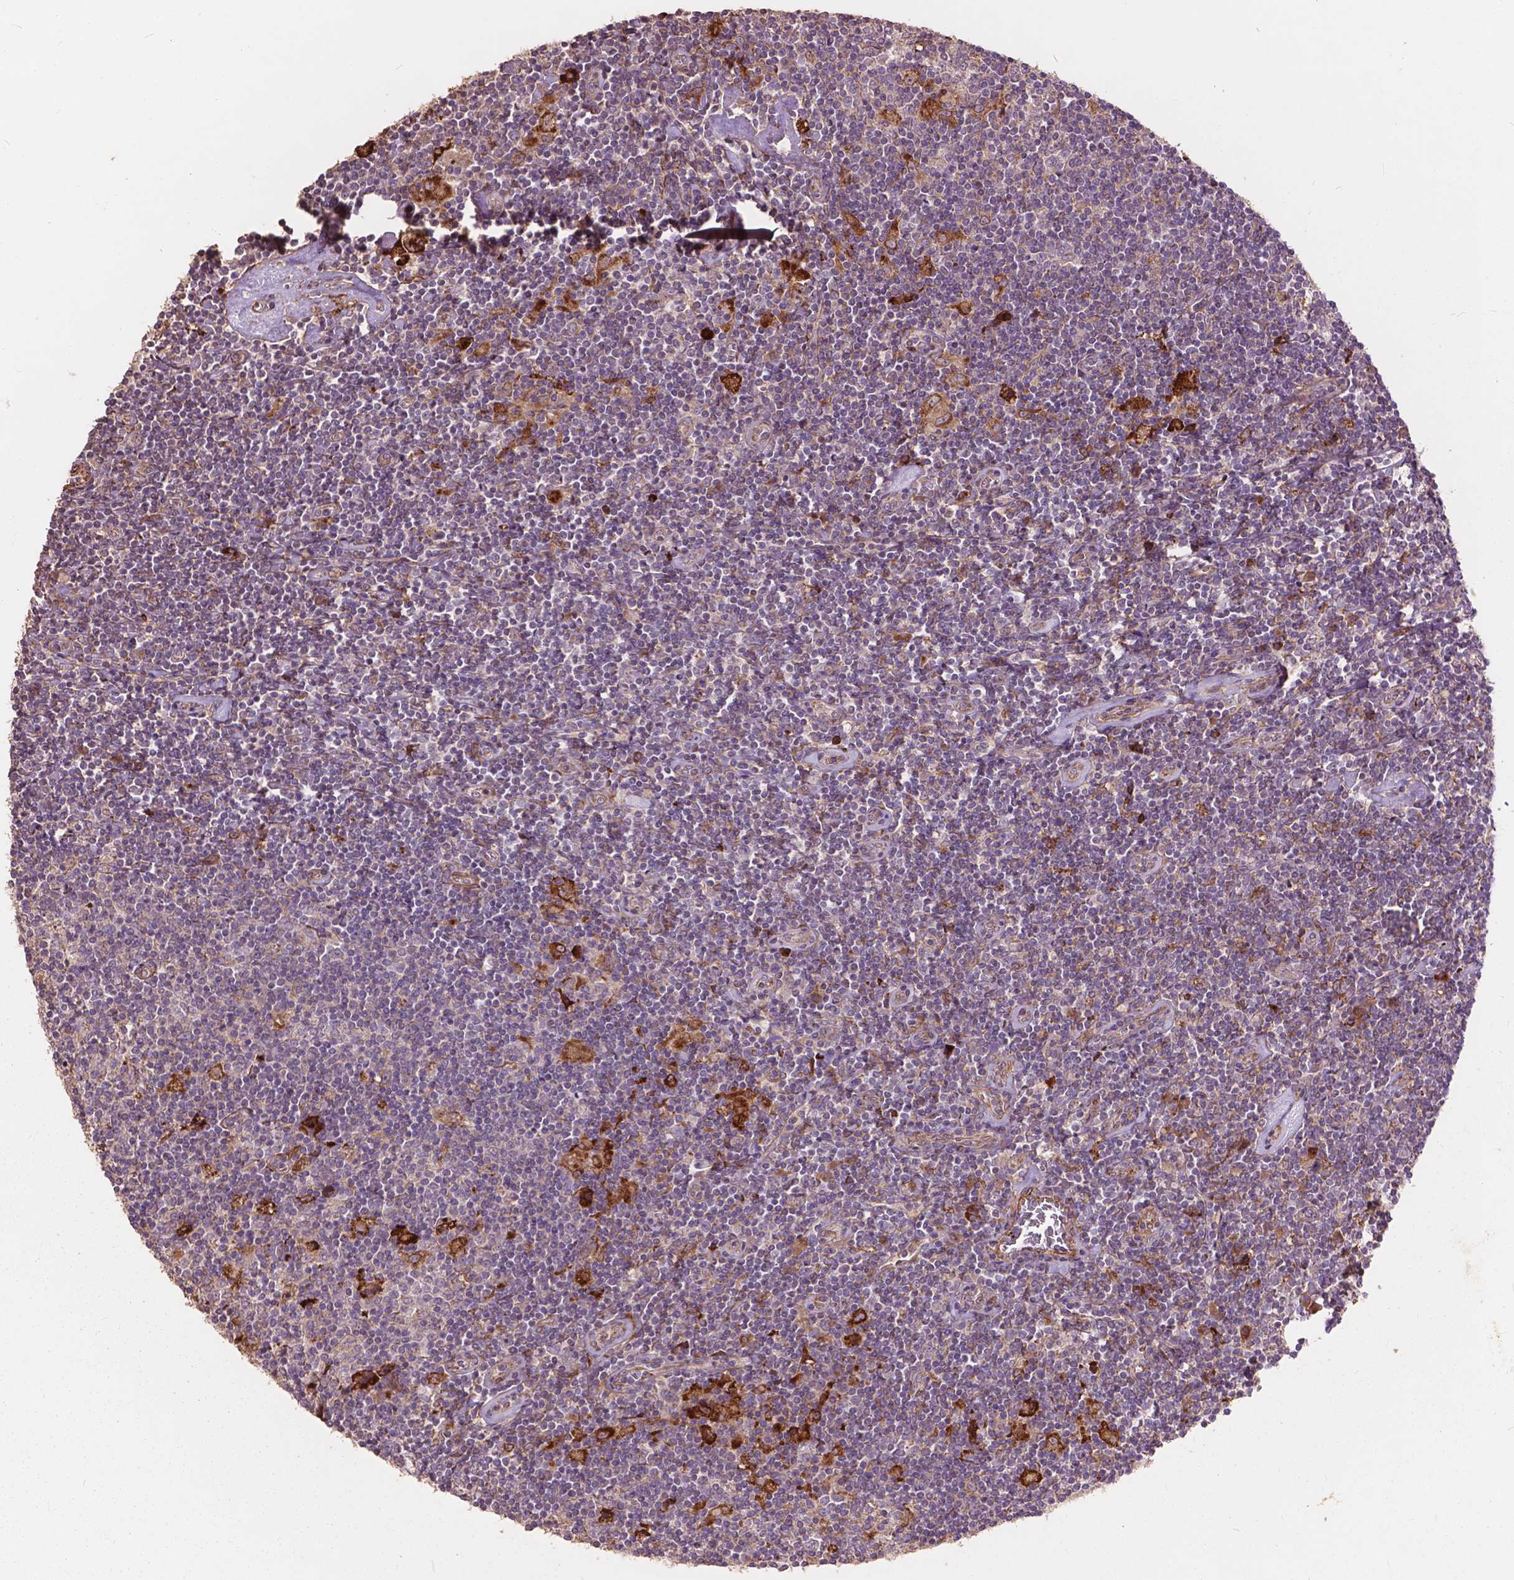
{"staining": {"intensity": "negative", "quantity": "none", "location": "none"}, "tissue": "lymphoma", "cell_type": "Tumor cells", "image_type": "cancer", "snomed": [{"axis": "morphology", "description": "Hodgkin's disease, NOS"}, {"axis": "topography", "description": "Lymph node"}], "caption": "Immunohistochemistry (IHC) histopathology image of lymphoma stained for a protein (brown), which reveals no expression in tumor cells.", "gene": "FNIP1", "patient": {"sex": "male", "age": 40}}